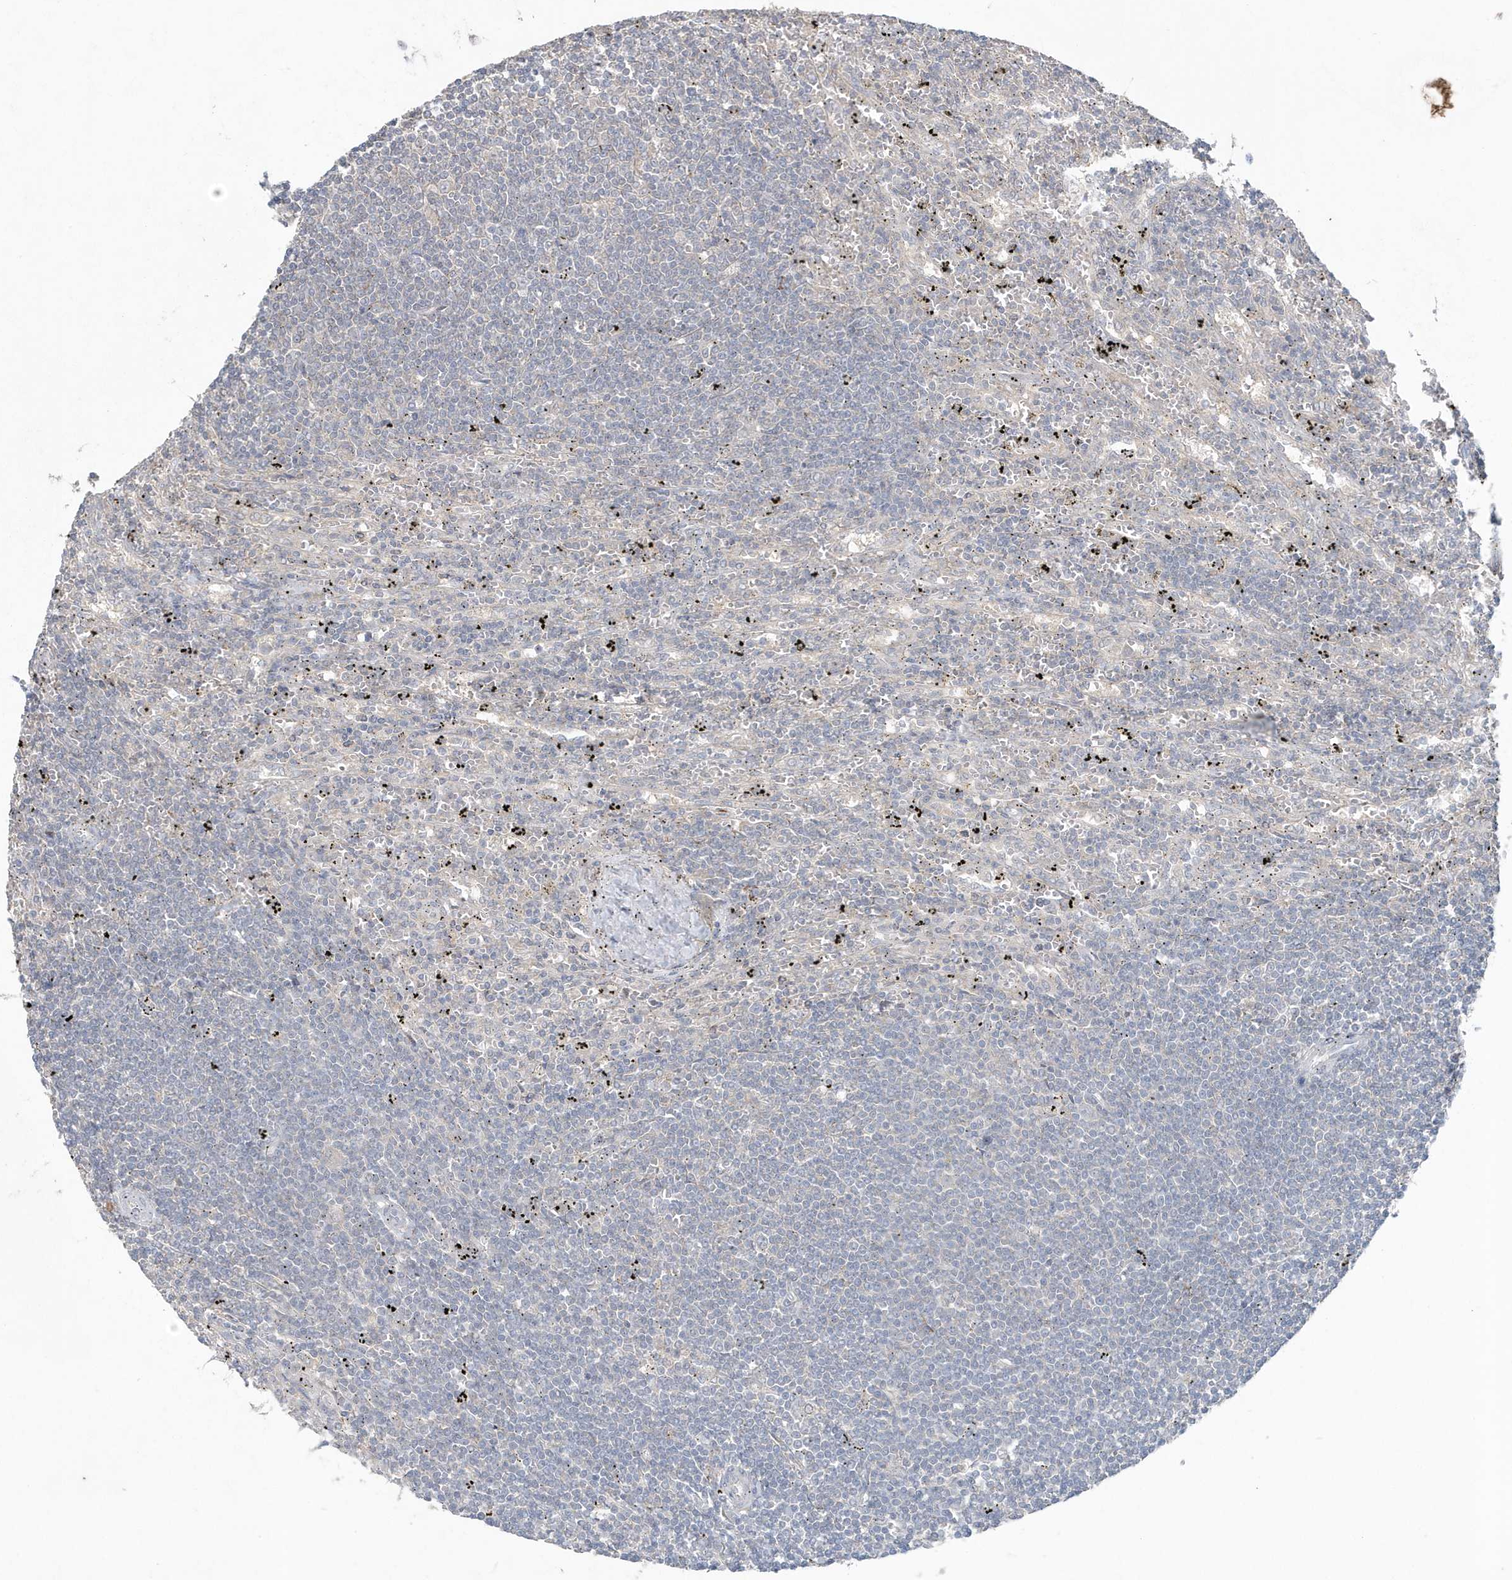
{"staining": {"intensity": "negative", "quantity": "none", "location": "none"}, "tissue": "lymphoma", "cell_type": "Tumor cells", "image_type": "cancer", "snomed": [{"axis": "morphology", "description": "Malignant lymphoma, non-Hodgkin's type, Low grade"}, {"axis": "topography", "description": "Spleen"}], "caption": "Immunohistochemistry of human low-grade malignant lymphoma, non-Hodgkin's type displays no positivity in tumor cells. (DAB immunohistochemistry (IHC) visualized using brightfield microscopy, high magnification).", "gene": "C1RL", "patient": {"sex": "male", "age": 76}}